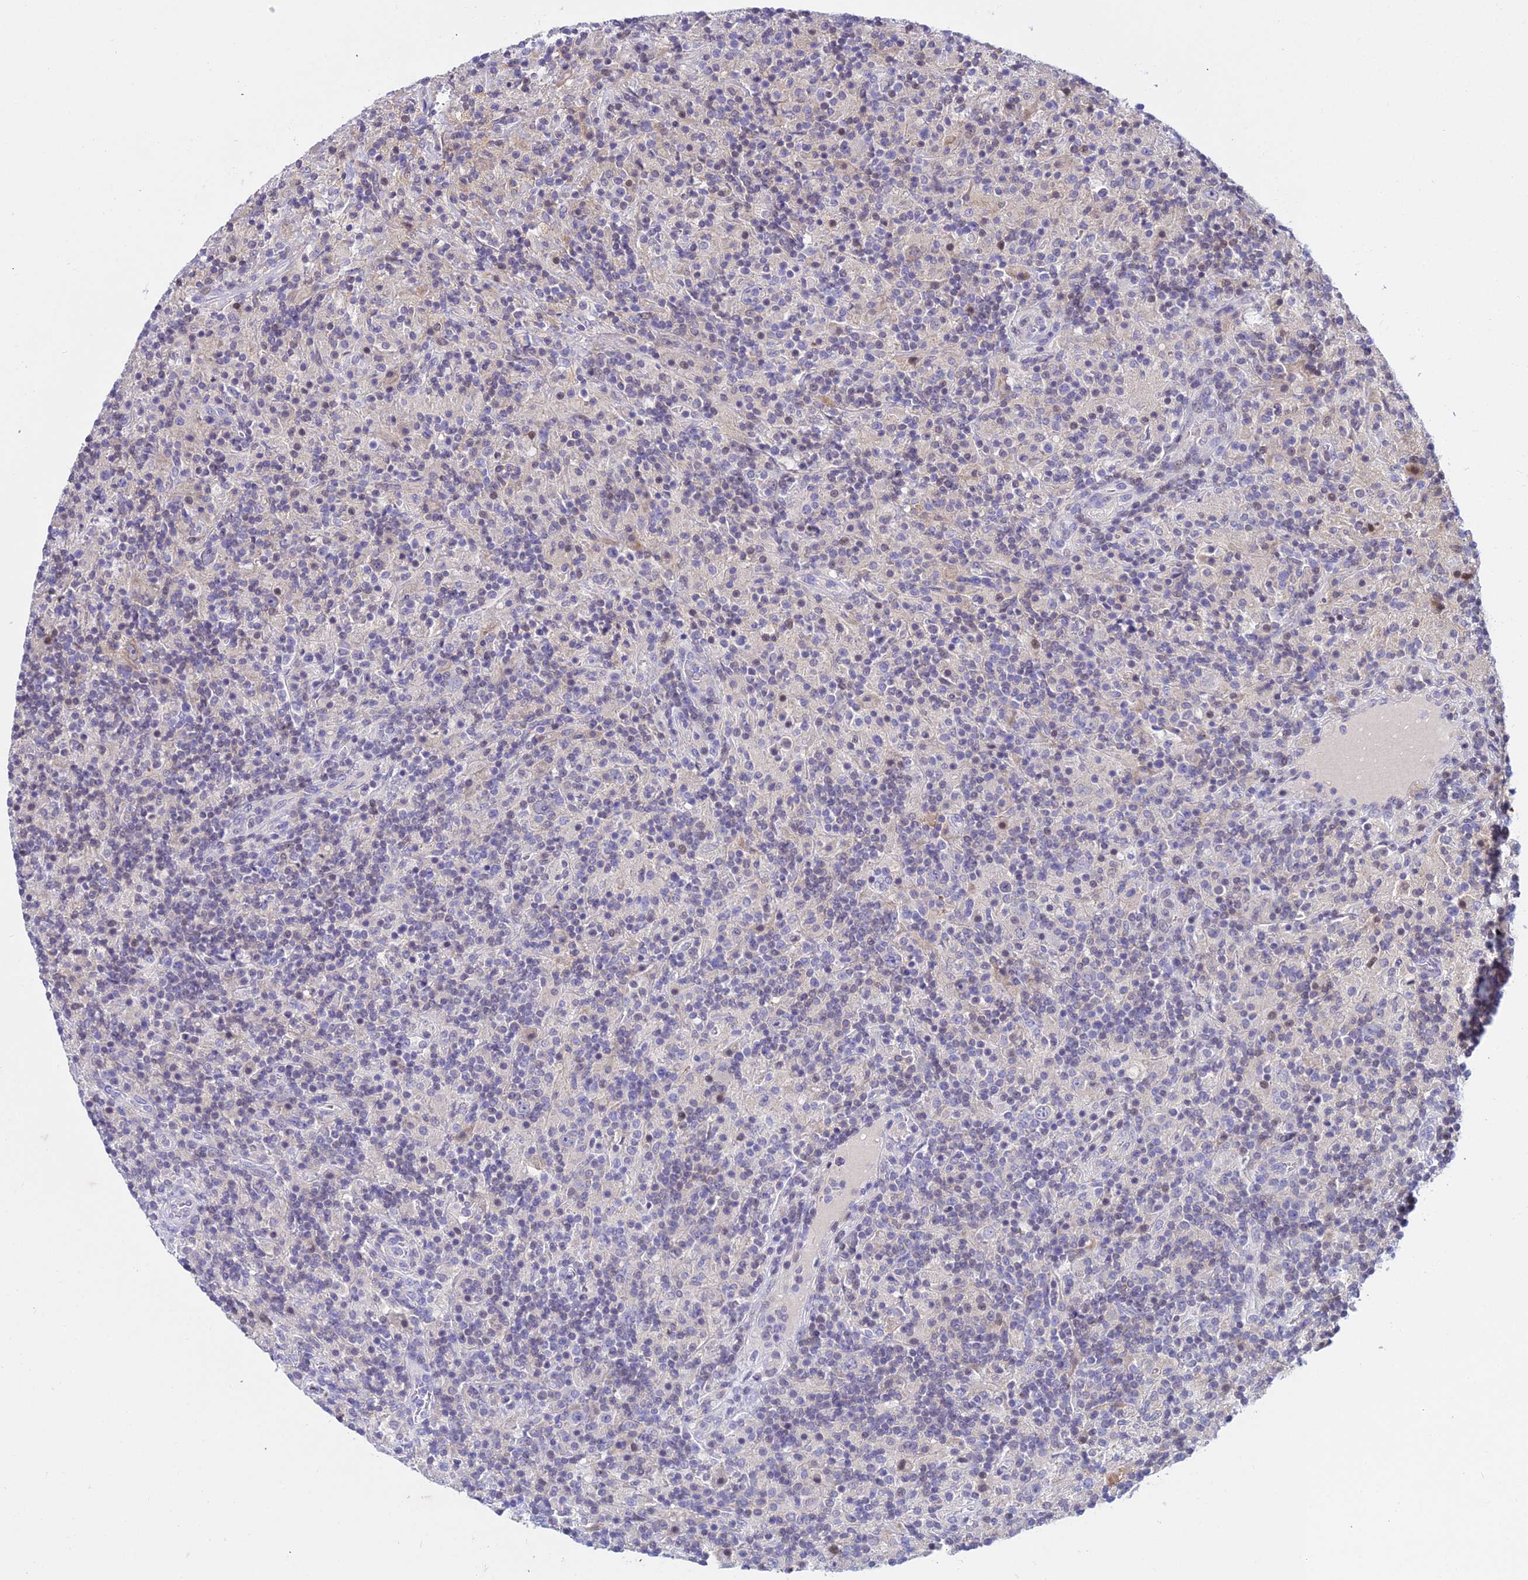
{"staining": {"intensity": "weak", "quantity": "<25%", "location": "cytoplasmic/membranous"}, "tissue": "lymphoma", "cell_type": "Tumor cells", "image_type": "cancer", "snomed": [{"axis": "morphology", "description": "Hodgkin's disease, NOS"}, {"axis": "topography", "description": "Lymph node"}], "caption": "High power microscopy histopathology image of an IHC image of Hodgkin's disease, revealing no significant positivity in tumor cells. Brightfield microscopy of immunohistochemistry (IHC) stained with DAB (3,3'-diaminobenzidine) (brown) and hematoxylin (blue), captured at high magnification.", "gene": "ZMIZ1", "patient": {"sex": "male", "age": 70}}